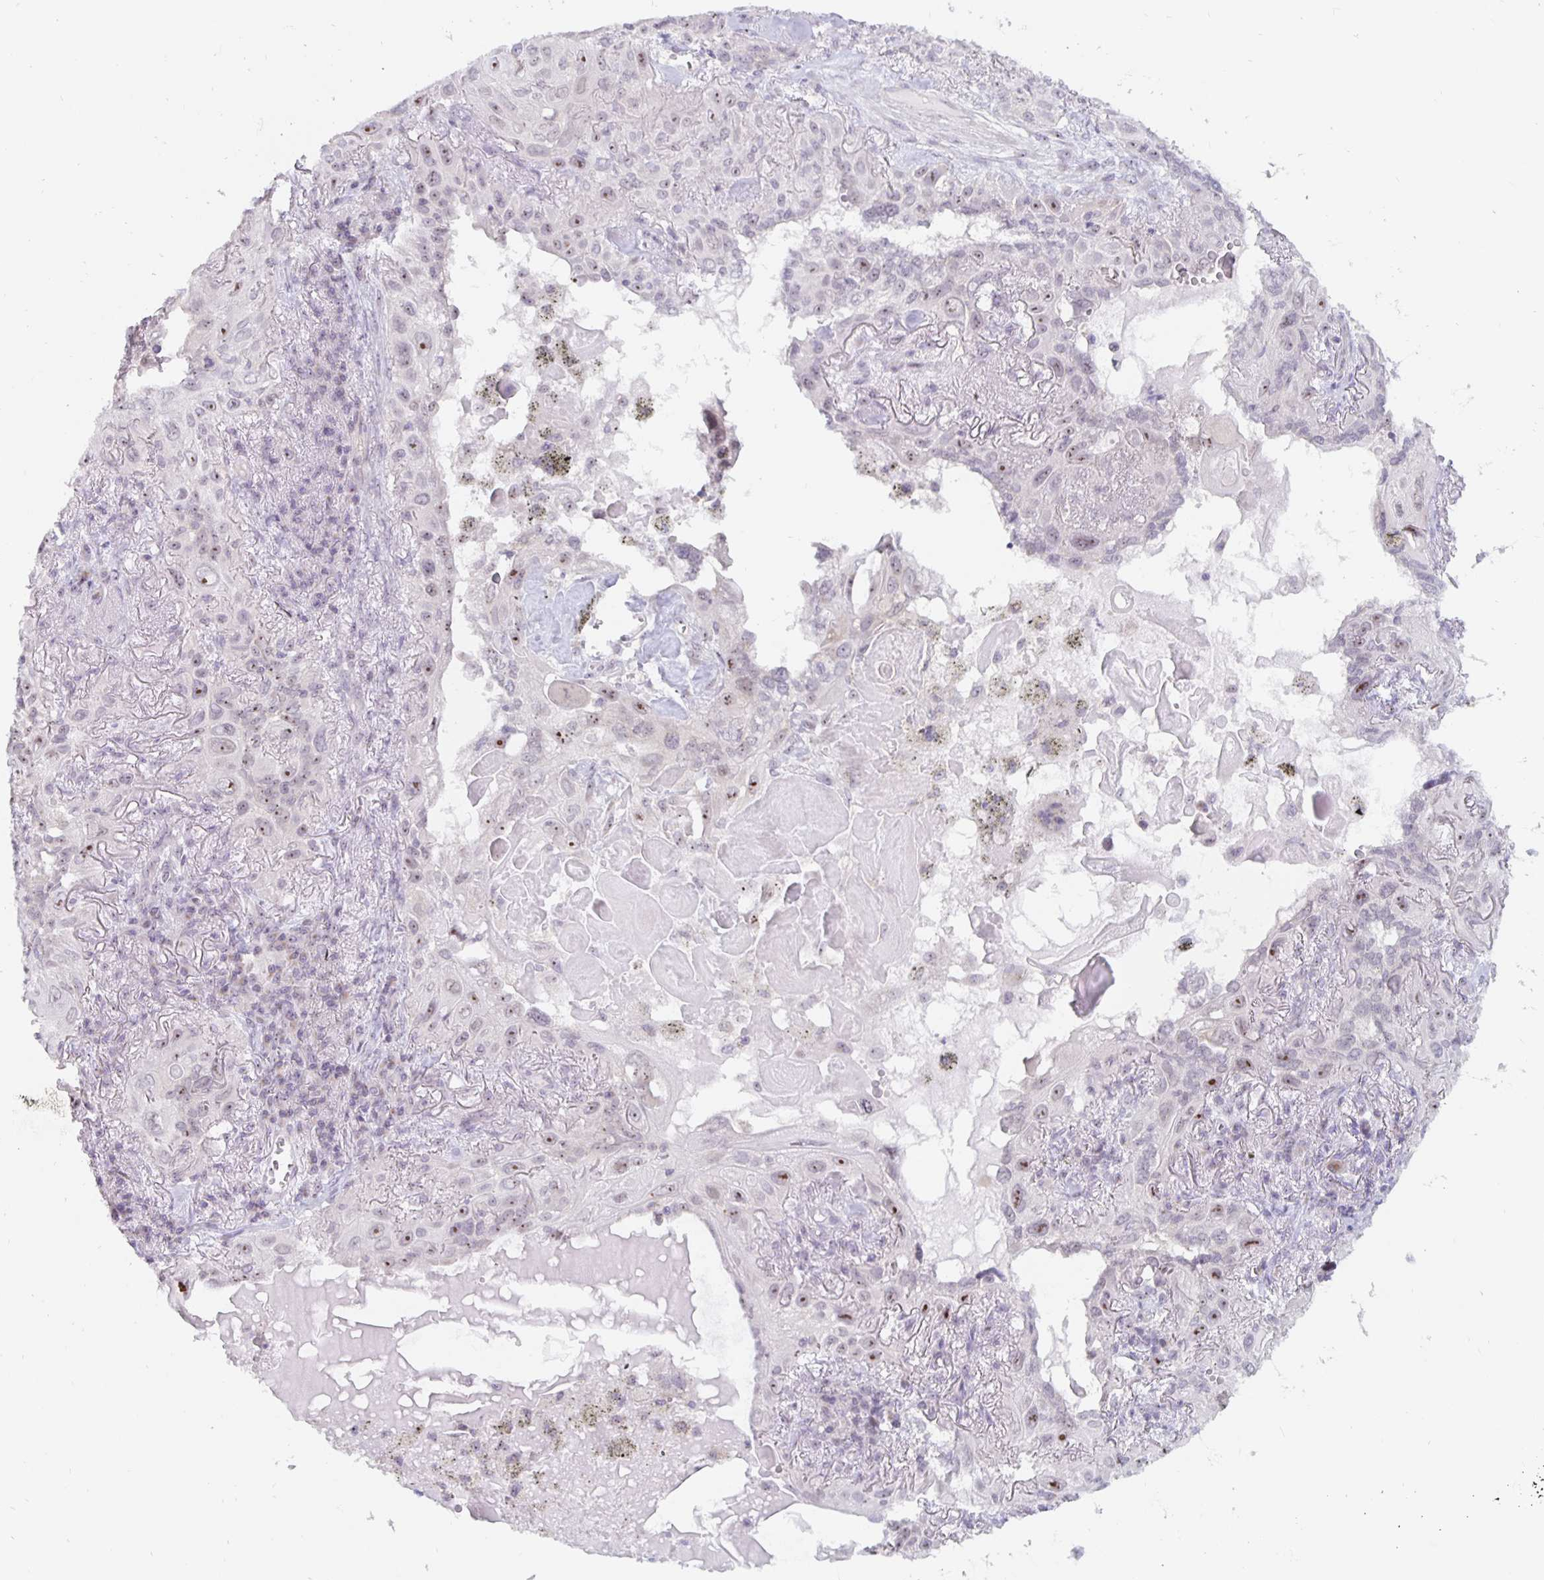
{"staining": {"intensity": "moderate", "quantity": "25%-75%", "location": "nuclear"}, "tissue": "lung cancer", "cell_type": "Tumor cells", "image_type": "cancer", "snomed": [{"axis": "morphology", "description": "Squamous cell carcinoma, NOS"}, {"axis": "topography", "description": "Lung"}], "caption": "Human lung squamous cell carcinoma stained for a protein (brown) reveals moderate nuclear positive expression in approximately 25%-75% of tumor cells.", "gene": "NUP85", "patient": {"sex": "male", "age": 79}}